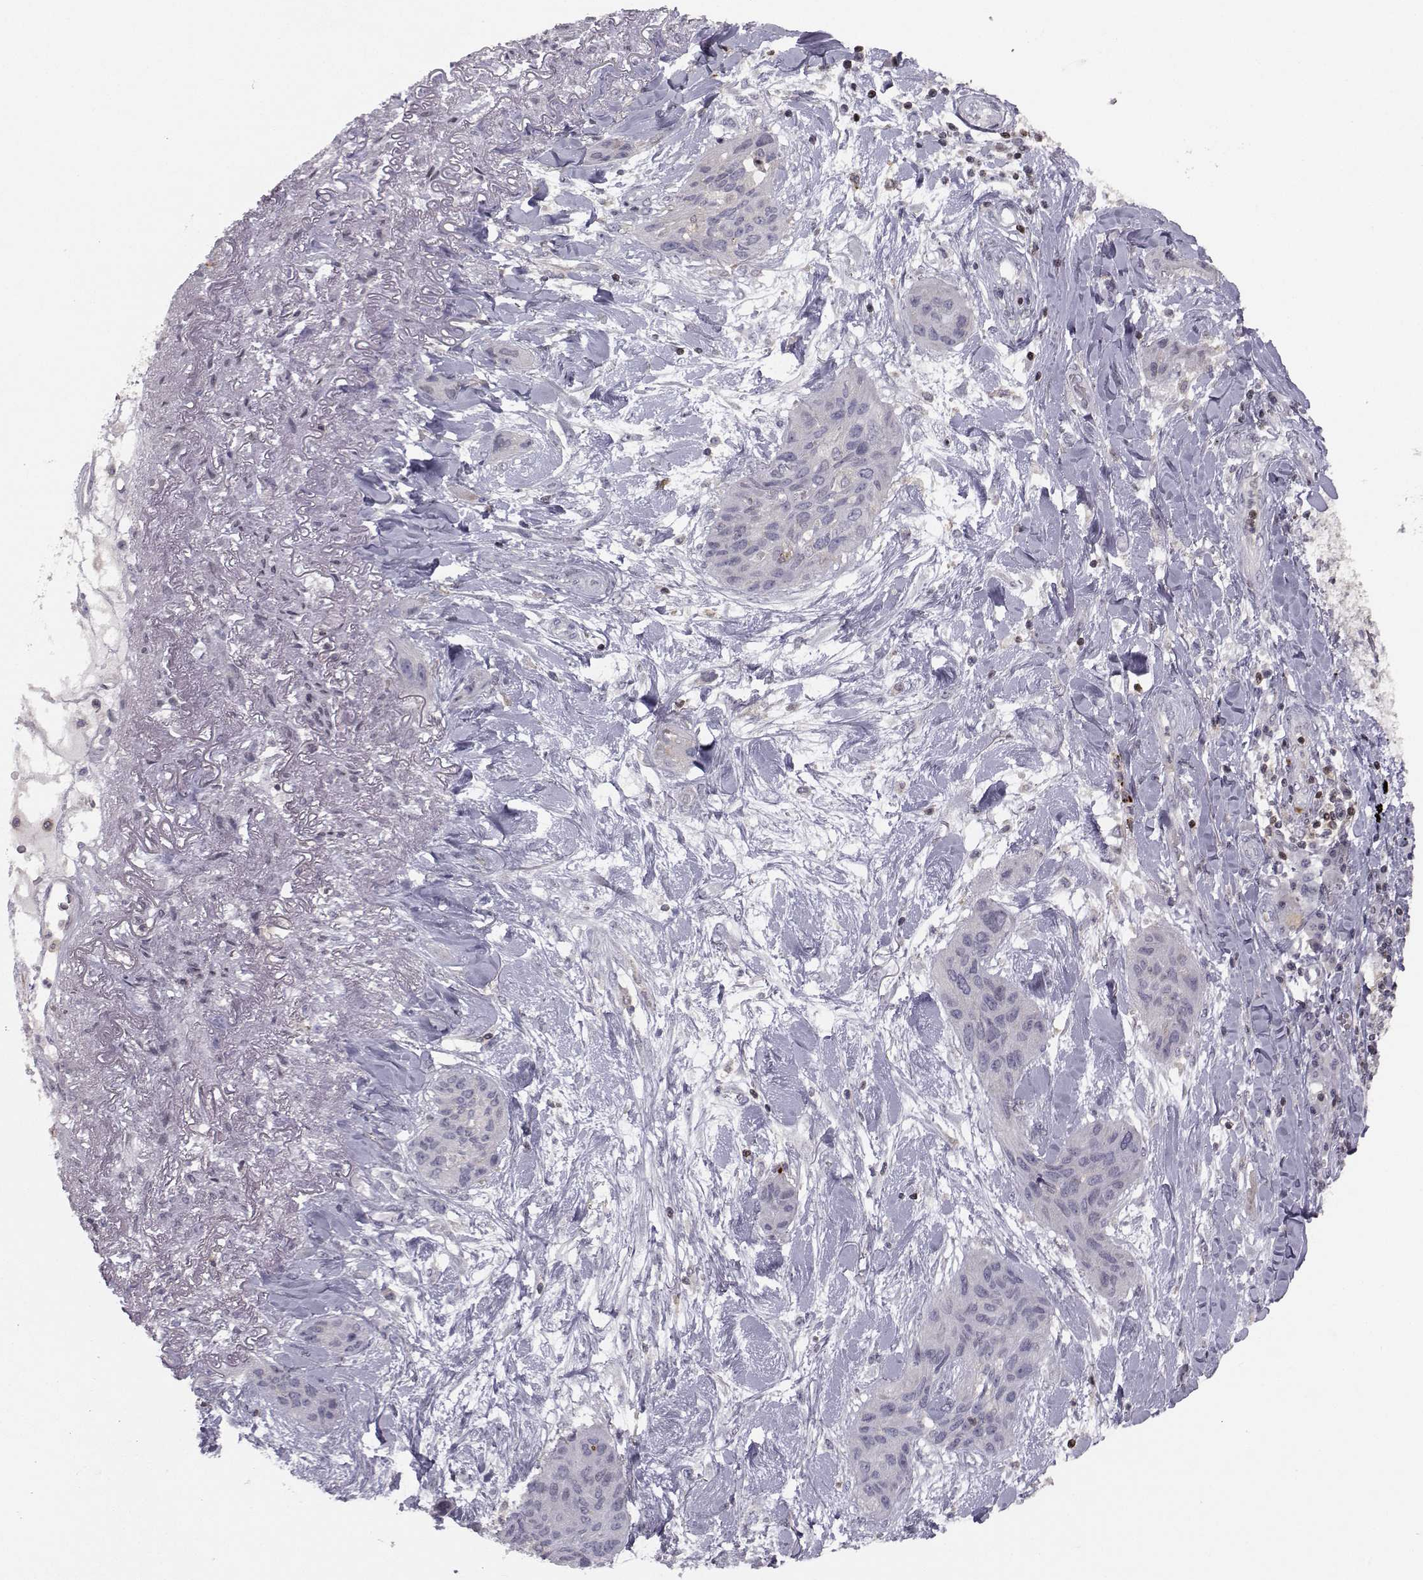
{"staining": {"intensity": "negative", "quantity": "none", "location": "none"}, "tissue": "lung cancer", "cell_type": "Tumor cells", "image_type": "cancer", "snomed": [{"axis": "morphology", "description": "Squamous cell carcinoma, NOS"}, {"axis": "topography", "description": "Lung"}], "caption": "DAB (3,3'-diaminobenzidine) immunohistochemical staining of human lung cancer (squamous cell carcinoma) demonstrates no significant positivity in tumor cells.", "gene": "PCP4L1", "patient": {"sex": "female", "age": 70}}